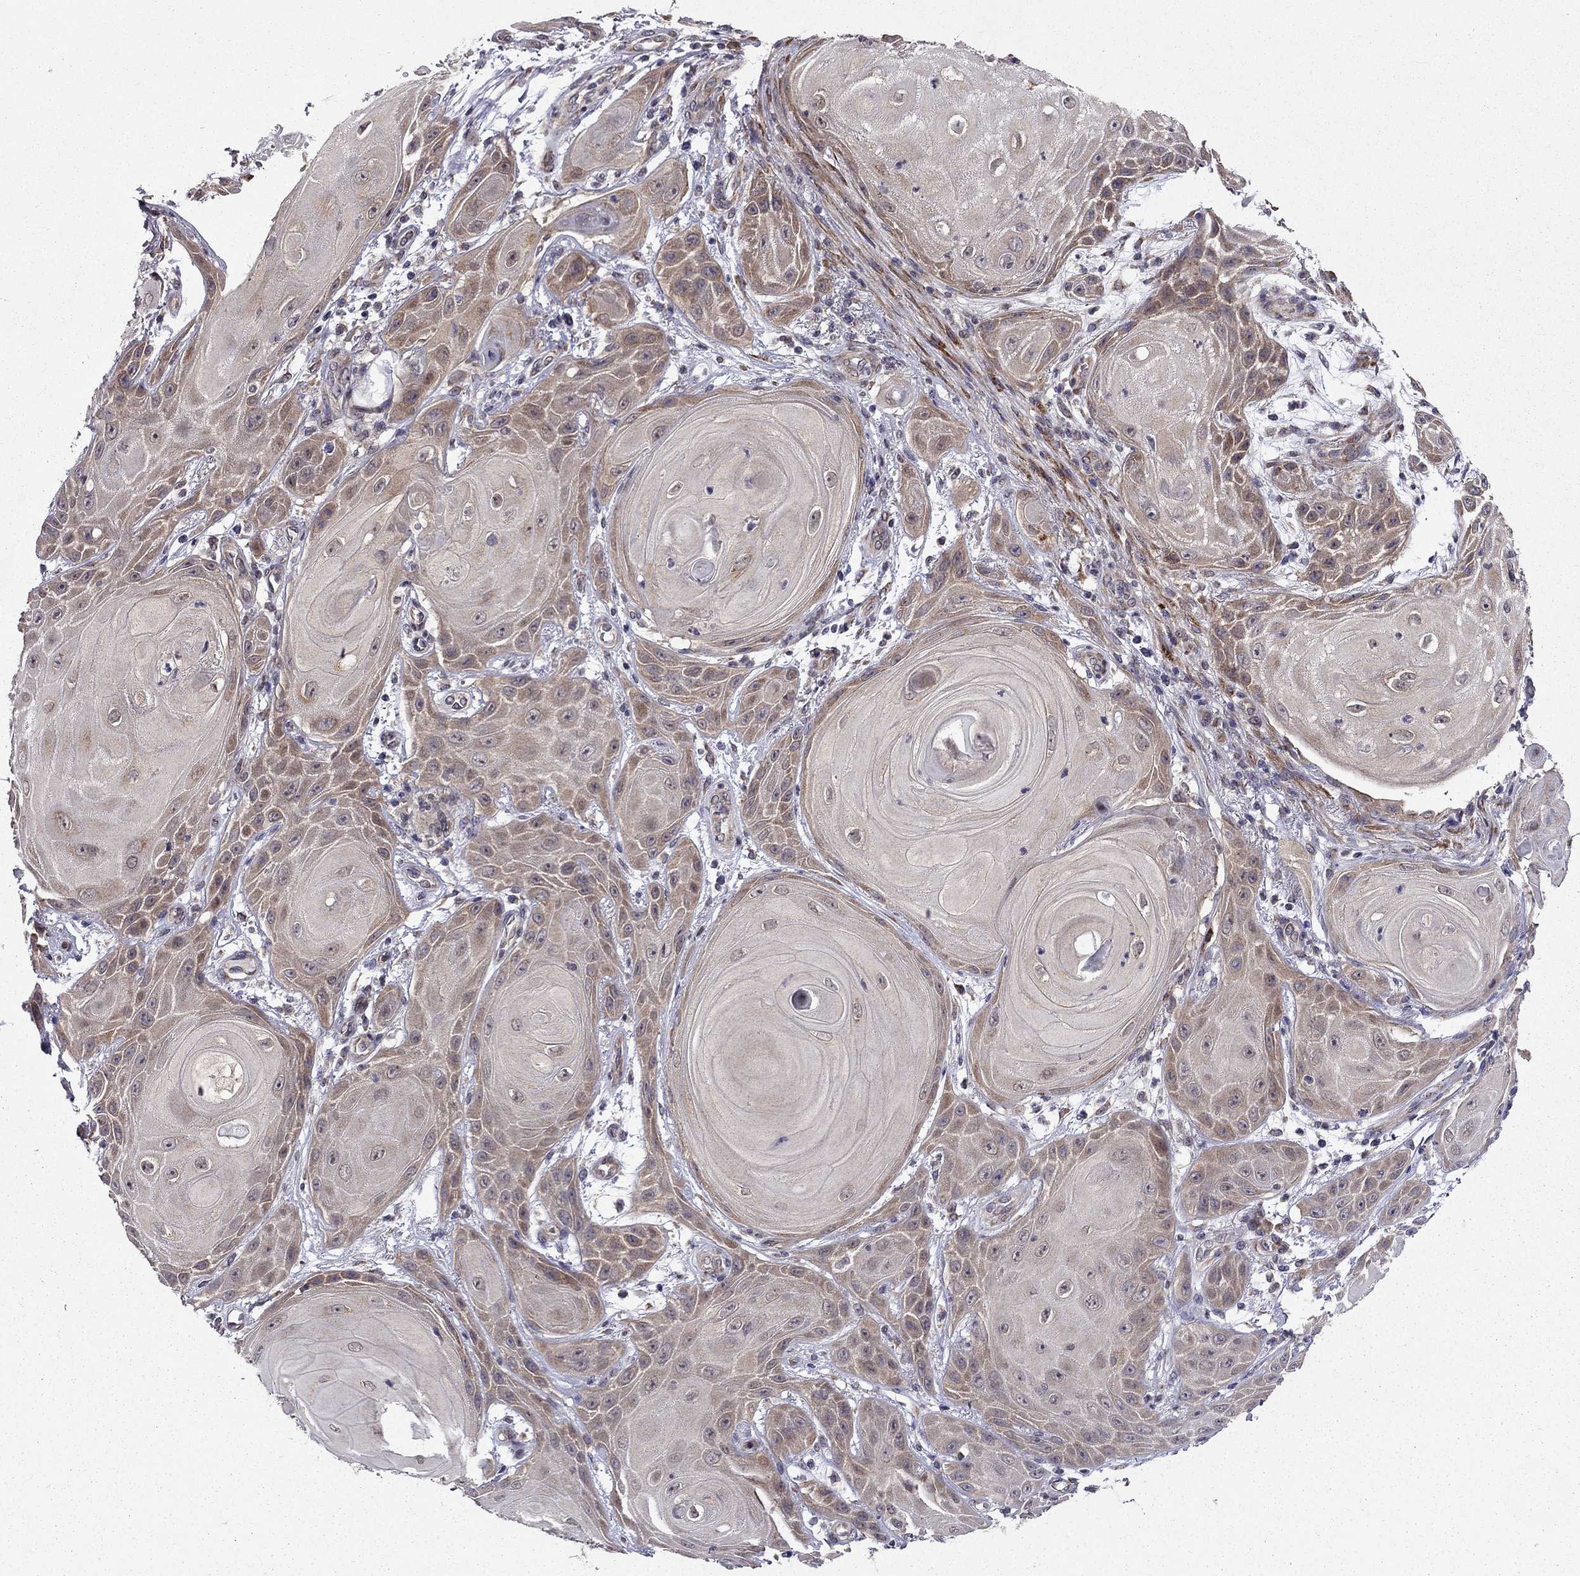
{"staining": {"intensity": "weak", "quantity": "25%-75%", "location": "cytoplasmic/membranous"}, "tissue": "skin cancer", "cell_type": "Tumor cells", "image_type": "cancer", "snomed": [{"axis": "morphology", "description": "Squamous cell carcinoma, NOS"}, {"axis": "topography", "description": "Skin"}], "caption": "The histopathology image displays a brown stain indicating the presence of a protein in the cytoplasmic/membranous of tumor cells in skin cancer (squamous cell carcinoma).", "gene": "ARHGEF28", "patient": {"sex": "male", "age": 62}}